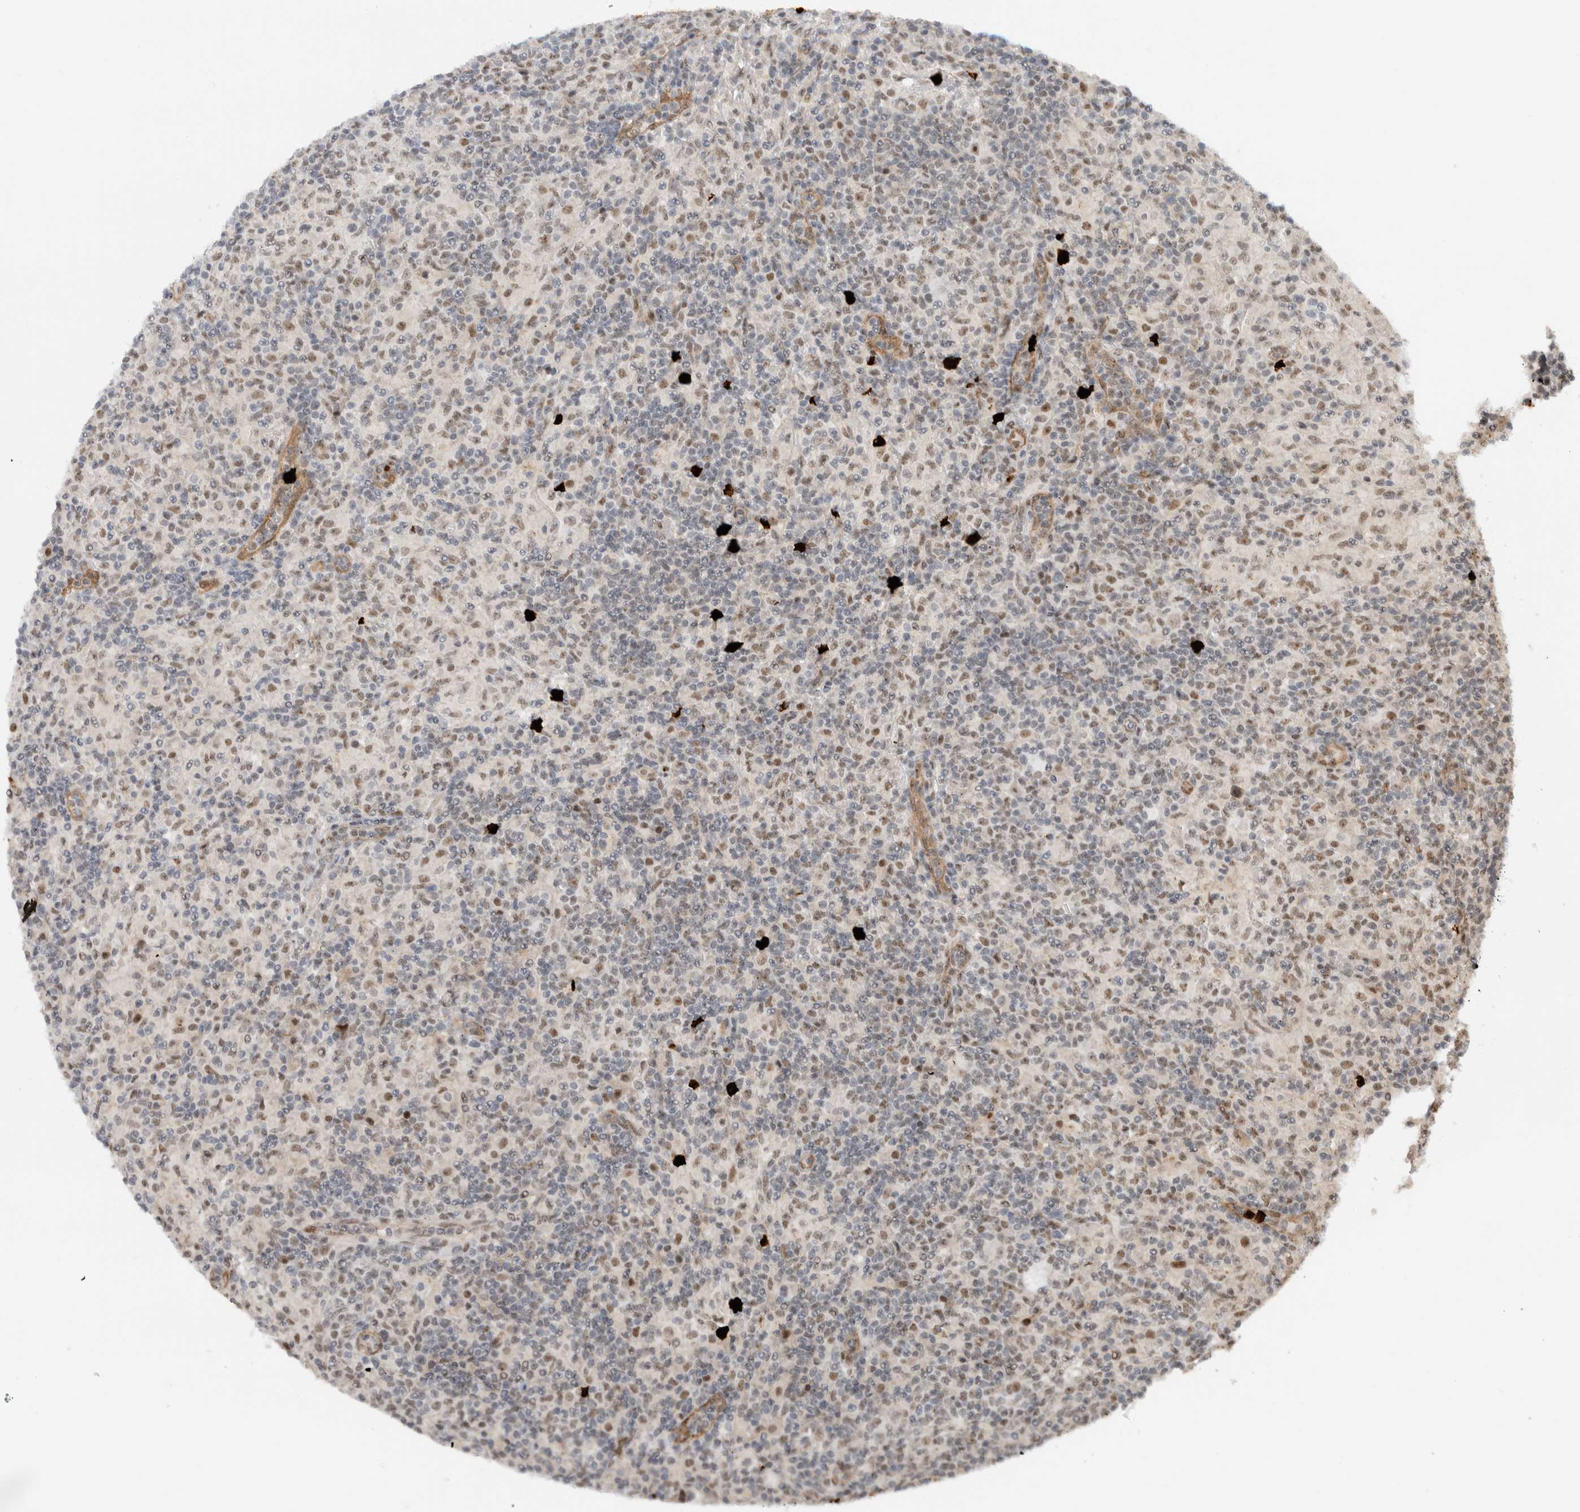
{"staining": {"intensity": "moderate", "quantity": "25%-75%", "location": "cytoplasmic/membranous,nuclear"}, "tissue": "lymphoma", "cell_type": "Tumor cells", "image_type": "cancer", "snomed": [{"axis": "morphology", "description": "Hodgkin's disease, NOS"}, {"axis": "topography", "description": "Lymph node"}], "caption": "Immunohistochemical staining of Hodgkin's disease shows medium levels of moderate cytoplasmic/membranous and nuclear protein expression in about 25%-75% of tumor cells. Ihc stains the protein of interest in brown and the nuclei are stained blue.", "gene": "ZFP91", "patient": {"sex": "male", "age": 70}}